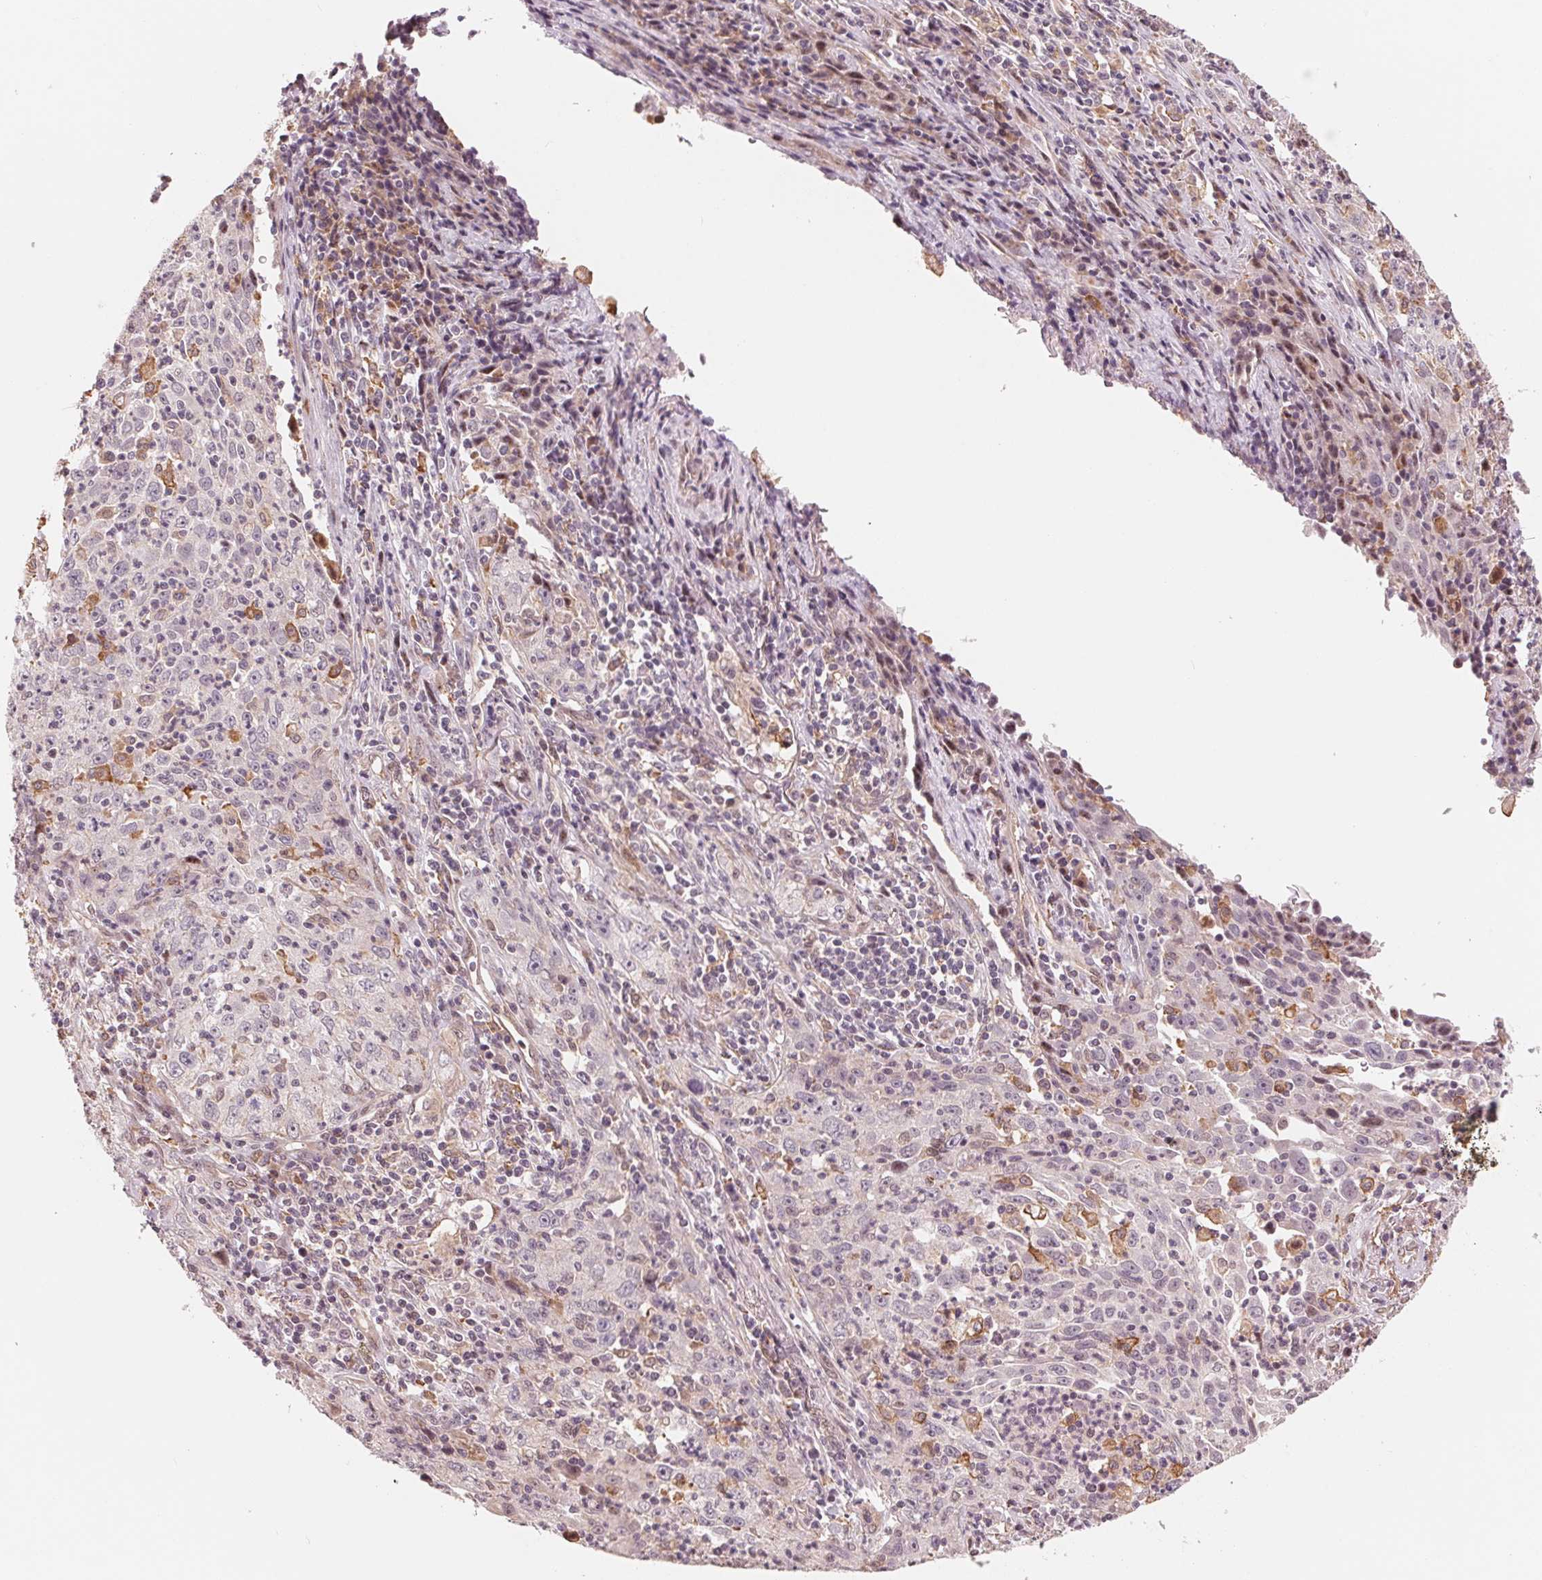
{"staining": {"intensity": "negative", "quantity": "none", "location": "none"}, "tissue": "lung cancer", "cell_type": "Tumor cells", "image_type": "cancer", "snomed": [{"axis": "morphology", "description": "Squamous cell carcinoma, NOS"}, {"axis": "topography", "description": "Lung"}], "caption": "Immunohistochemical staining of human squamous cell carcinoma (lung) exhibits no significant positivity in tumor cells. (IHC, brightfield microscopy, high magnification).", "gene": "IL9R", "patient": {"sex": "male", "age": 71}}